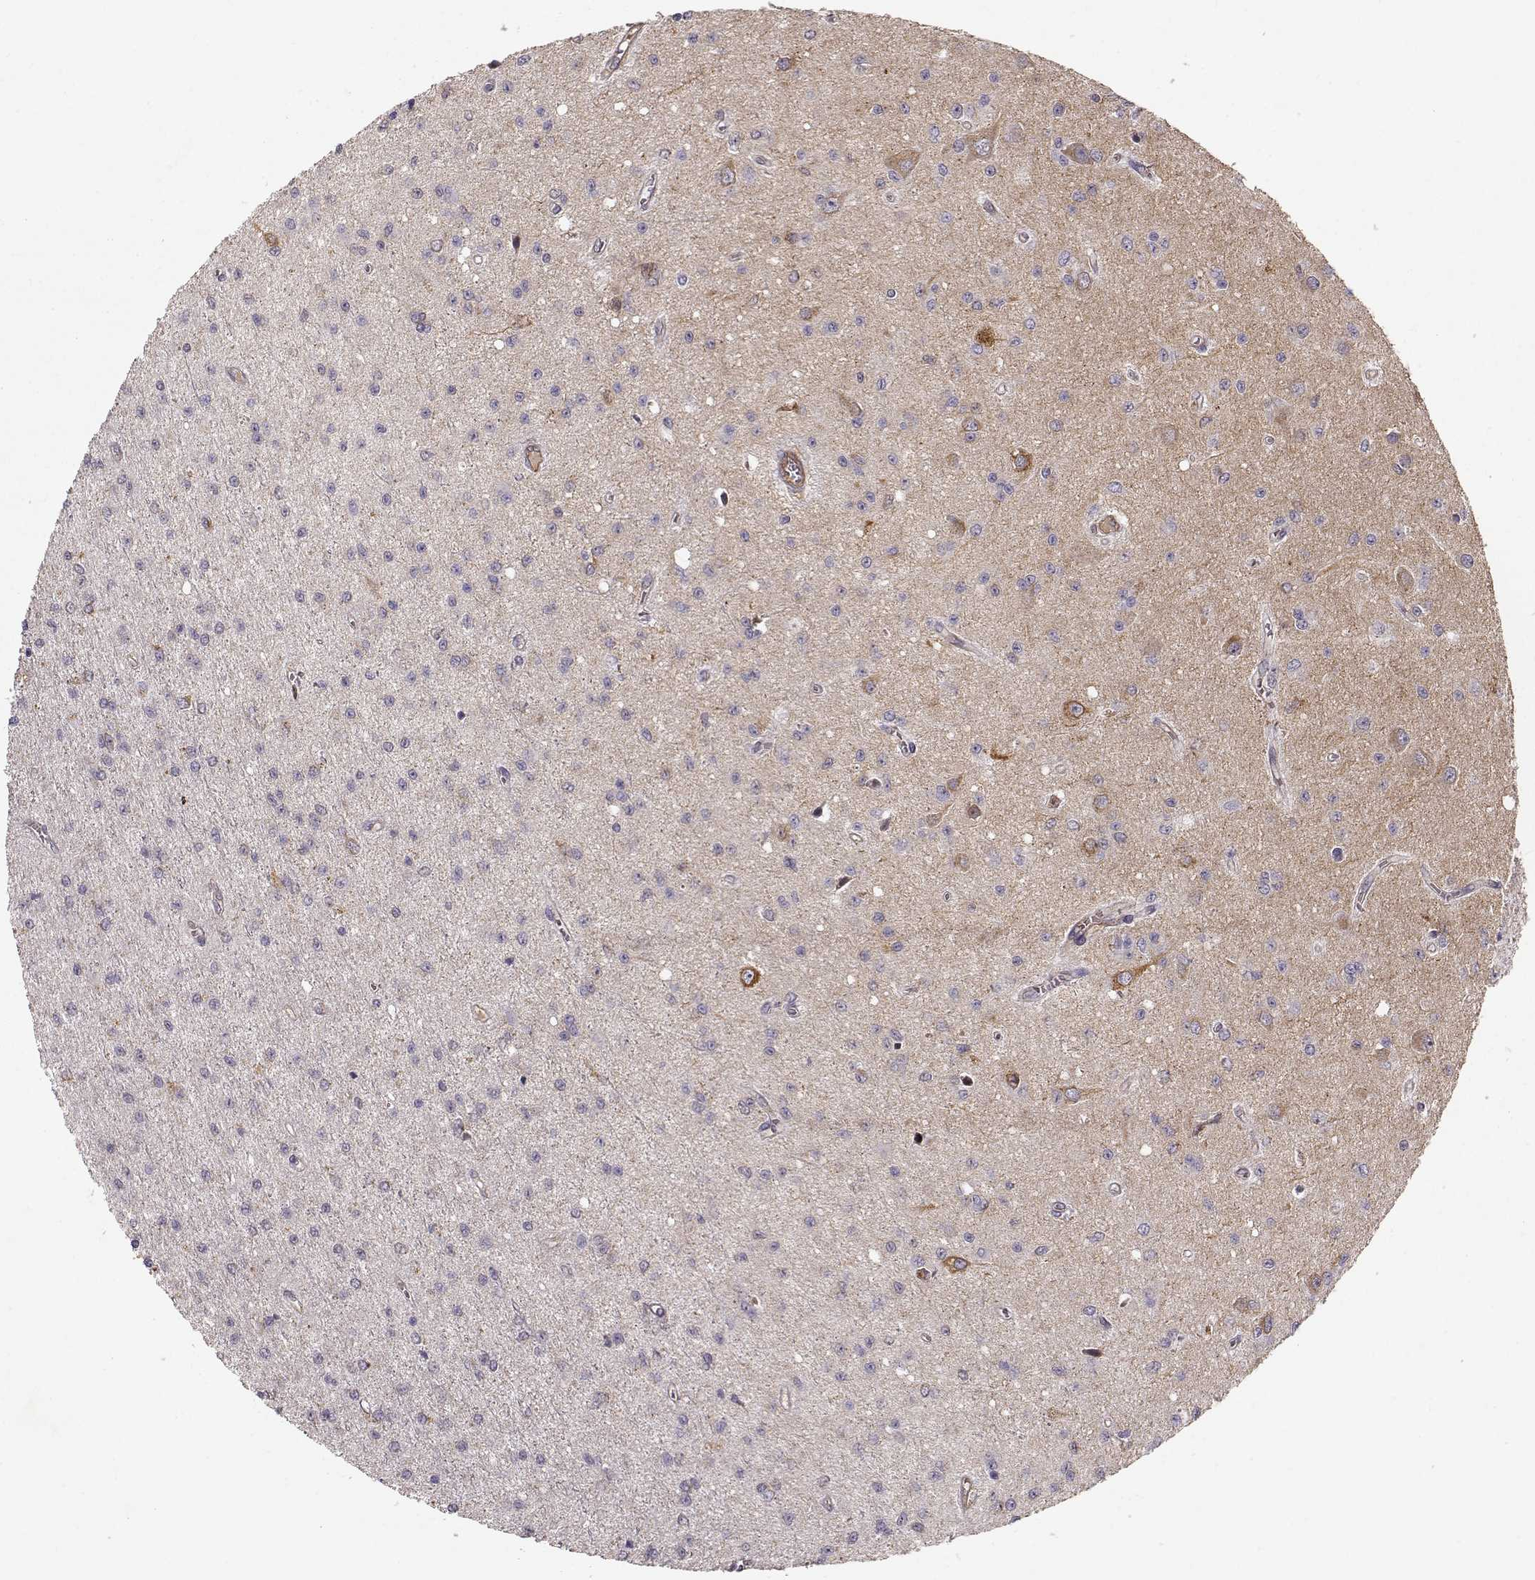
{"staining": {"intensity": "weak", "quantity": ">75%", "location": "cytoplasmic/membranous"}, "tissue": "glioma", "cell_type": "Tumor cells", "image_type": "cancer", "snomed": [{"axis": "morphology", "description": "Glioma, malignant, Low grade"}, {"axis": "topography", "description": "Brain"}], "caption": "Immunohistochemistry (IHC) (DAB (3,3'-diaminobenzidine)) staining of human glioma exhibits weak cytoplasmic/membranous protein positivity in about >75% of tumor cells. (Brightfield microscopy of DAB IHC at high magnification).", "gene": "ARHGEF2", "patient": {"sex": "female", "age": 45}}